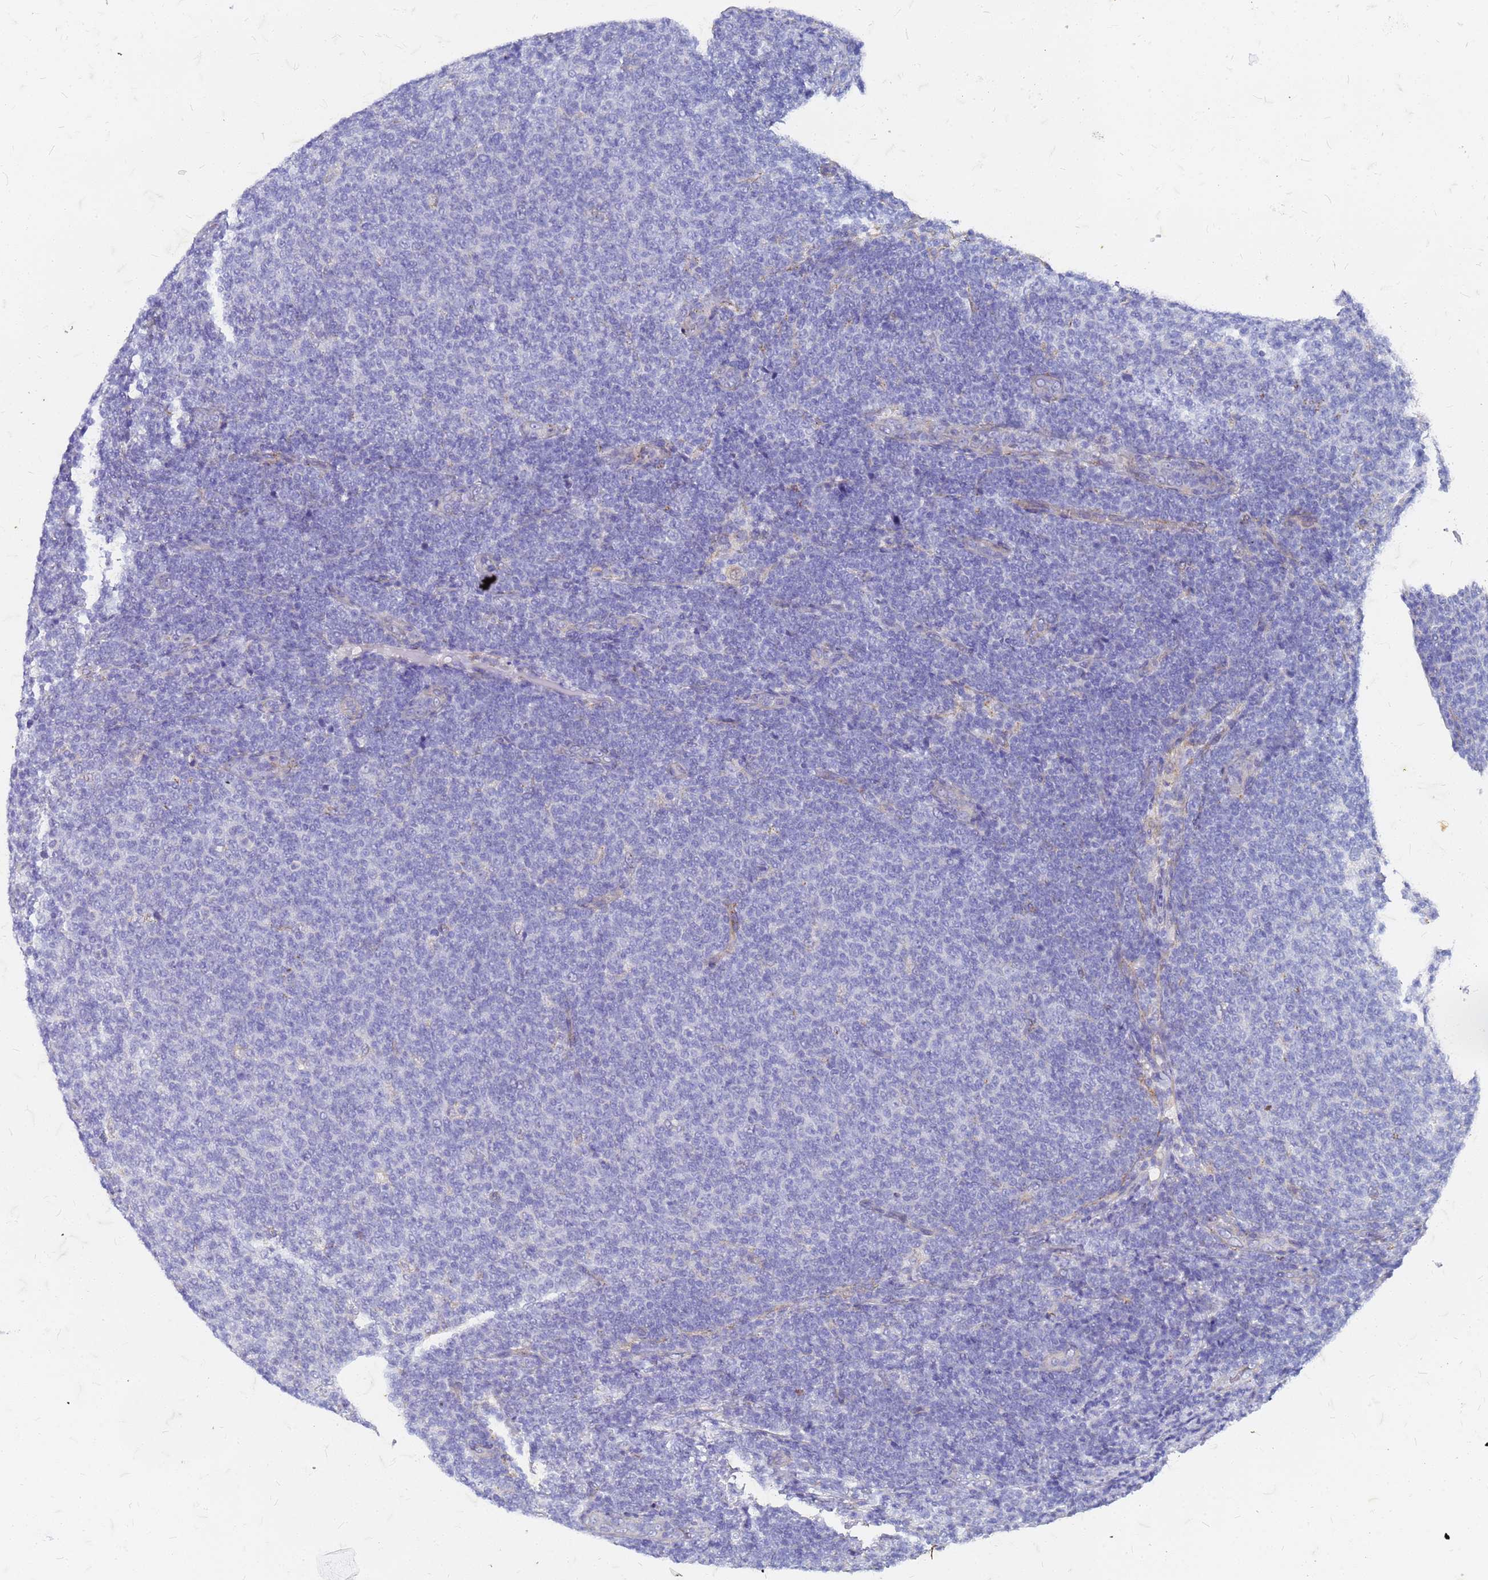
{"staining": {"intensity": "negative", "quantity": "none", "location": "none"}, "tissue": "lymphoma", "cell_type": "Tumor cells", "image_type": "cancer", "snomed": [{"axis": "morphology", "description": "Malignant lymphoma, non-Hodgkin's type, Low grade"}, {"axis": "topography", "description": "Lymph node"}], "caption": "High power microscopy image of an immunohistochemistry micrograph of low-grade malignant lymphoma, non-Hodgkin's type, revealing no significant expression in tumor cells.", "gene": "TRIM64B", "patient": {"sex": "male", "age": 66}}